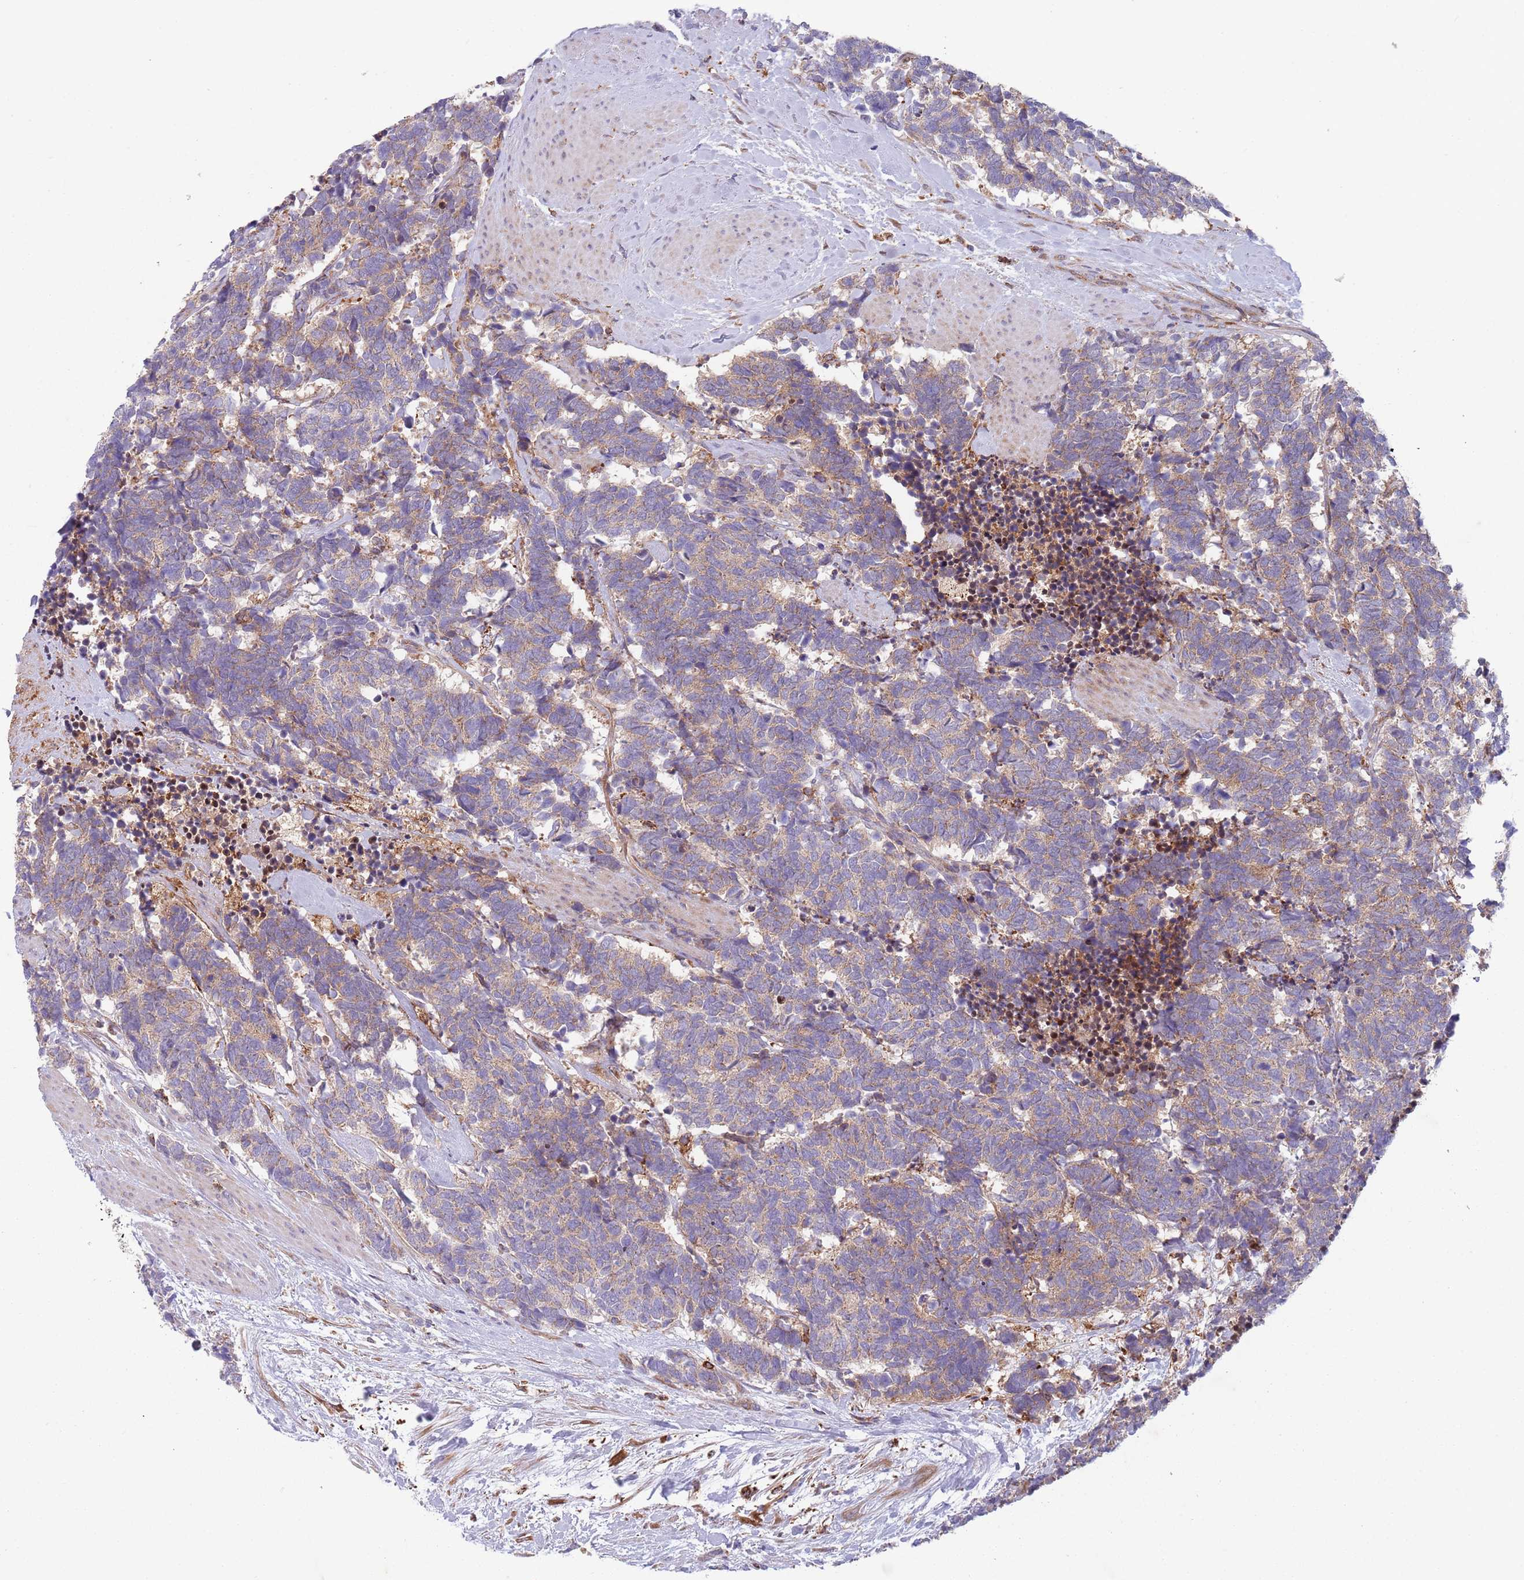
{"staining": {"intensity": "weak", "quantity": "25%-75%", "location": "cytoplasmic/membranous"}, "tissue": "carcinoid", "cell_type": "Tumor cells", "image_type": "cancer", "snomed": [{"axis": "morphology", "description": "Carcinoma, NOS"}, {"axis": "morphology", "description": "Carcinoid, malignant, NOS"}, {"axis": "topography", "description": "Prostate"}], "caption": "Malignant carcinoid tissue demonstrates weak cytoplasmic/membranous staining in about 25%-75% of tumor cells, visualized by immunohistochemistry. (IHC, brightfield microscopy, high magnification).", "gene": "ZMYM5", "patient": {"sex": "male", "age": 57}}